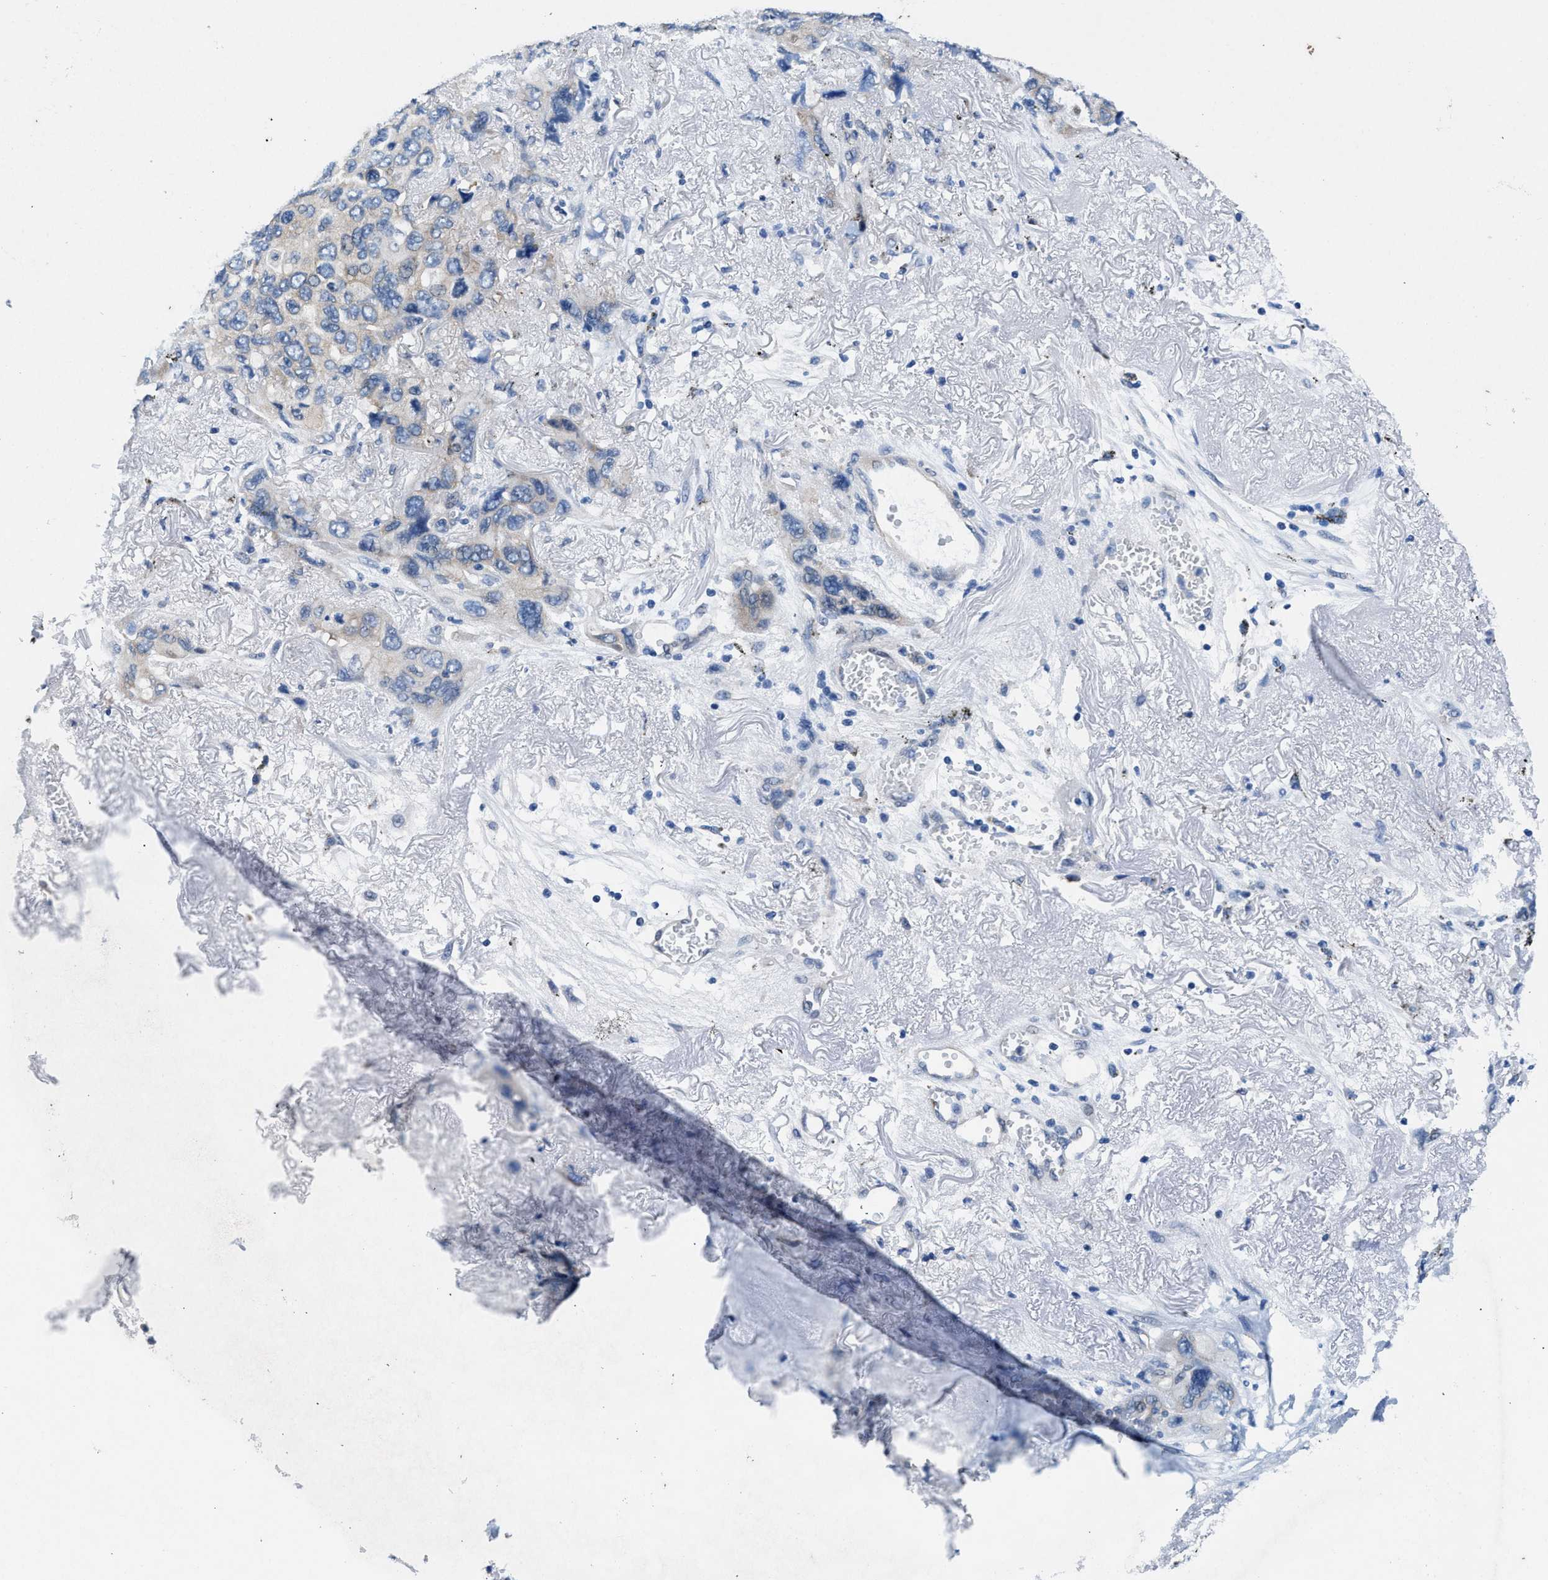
{"staining": {"intensity": "negative", "quantity": "none", "location": "none"}, "tissue": "lung cancer", "cell_type": "Tumor cells", "image_type": "cancer", "snomed": [{"axis": "morphology", "description": "Squamous cell carcinoma, NOS"}, {"axis": "topography", "description": "Lung"}], "caption": "DAB immunohistochemical staining of human squamous cell carcinoma (lung) exhibits no significant positivity in tumor cells.", "gene": "COPS2", "patient": {"sex": "female", "age": 73}}